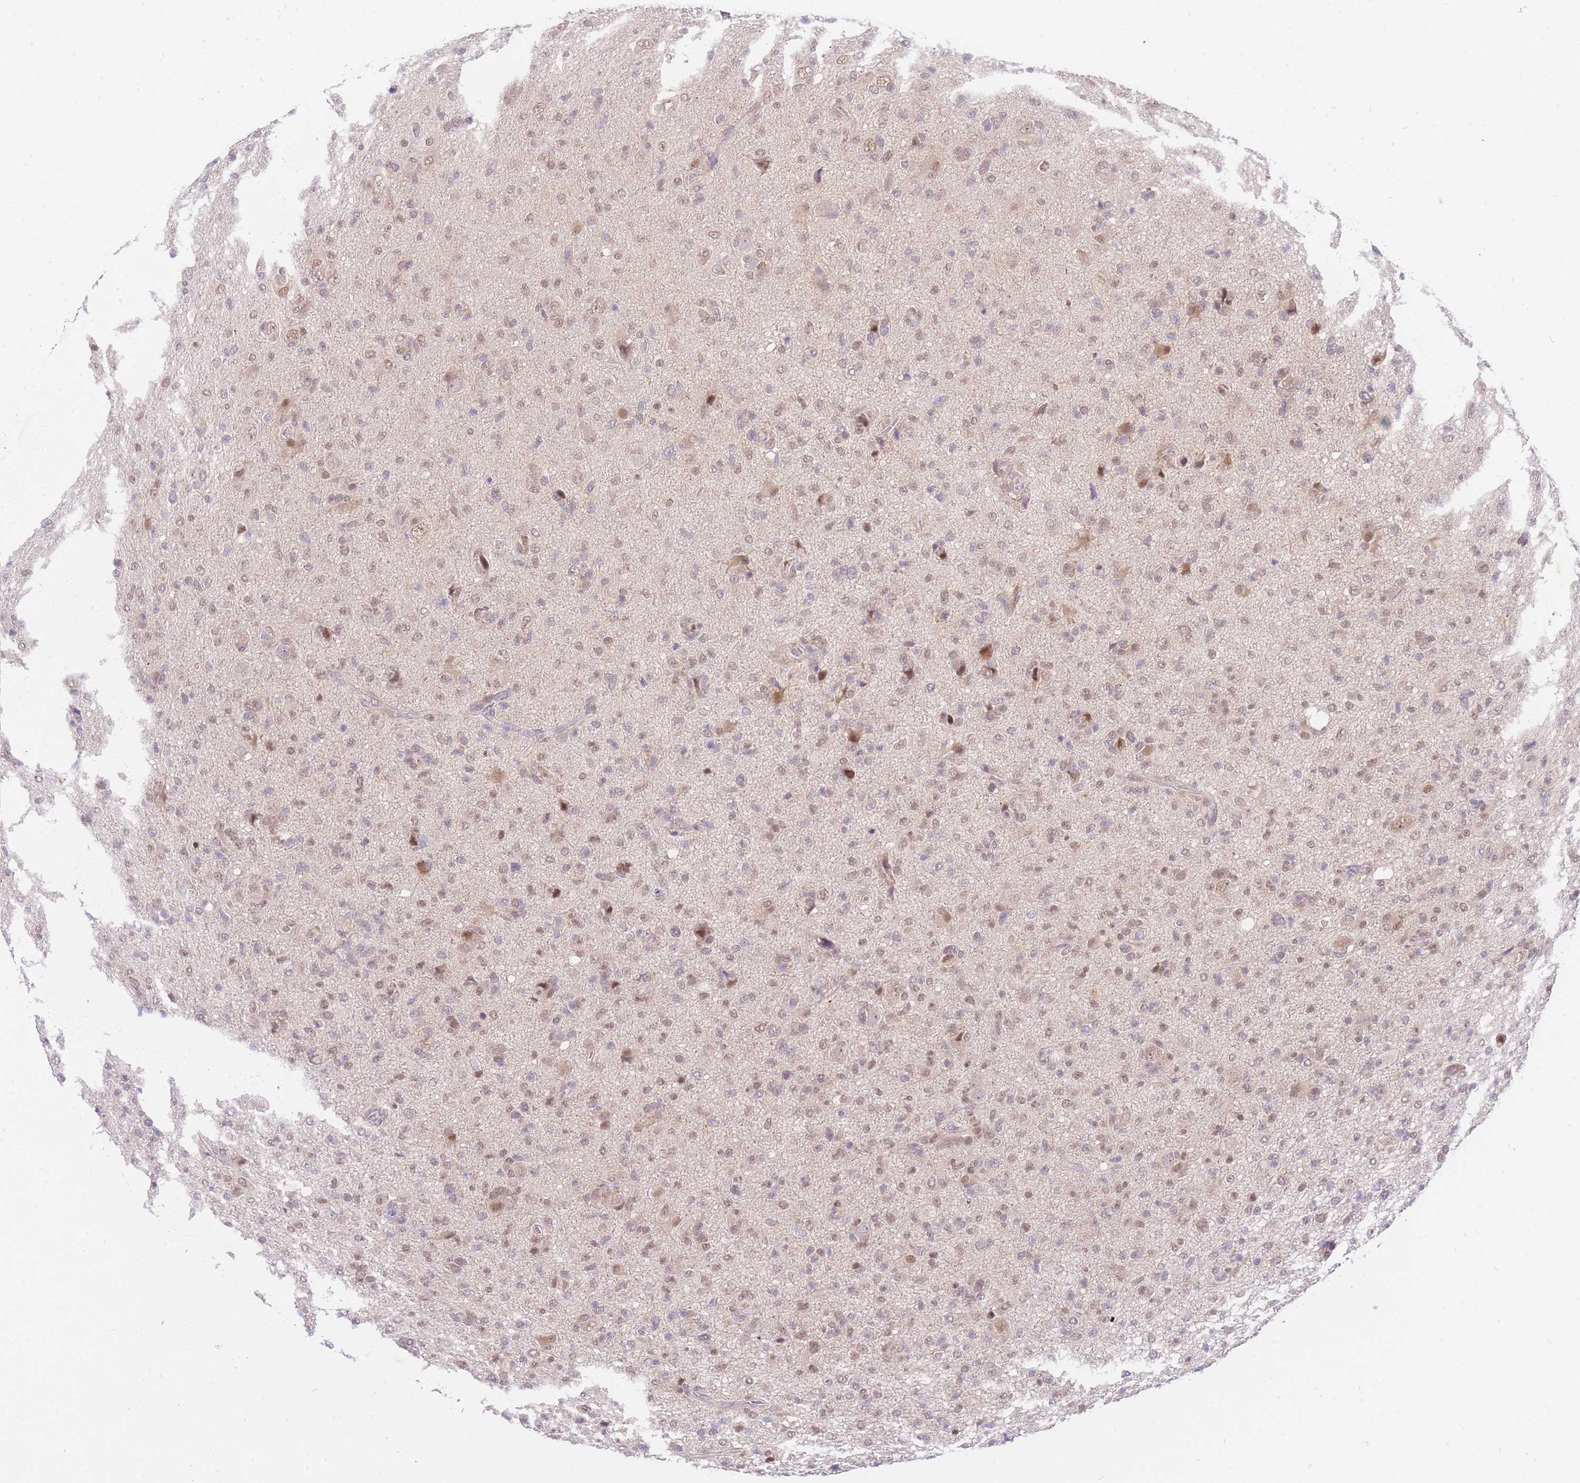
{"staining": {"intensity": "weak", "quantity": ">75%", "location": "nuclear"}, "tissue": "glioma", "cell_type": "Tumor cells", "image_type": "cancer", "snomed": [{"axis": "morphology", "description": "Glioma, malignant, High grade"}, {"axis": "topography", "description": "Brain"}], "caption": "This is an image of immunohistochemistry (IHC) staining of malignant glioma (high-grade), which shows weak positivity in the nuclear of tumor cells.", "gene": "UBXN7", "patient": {"sex": "female", "age": 57}}